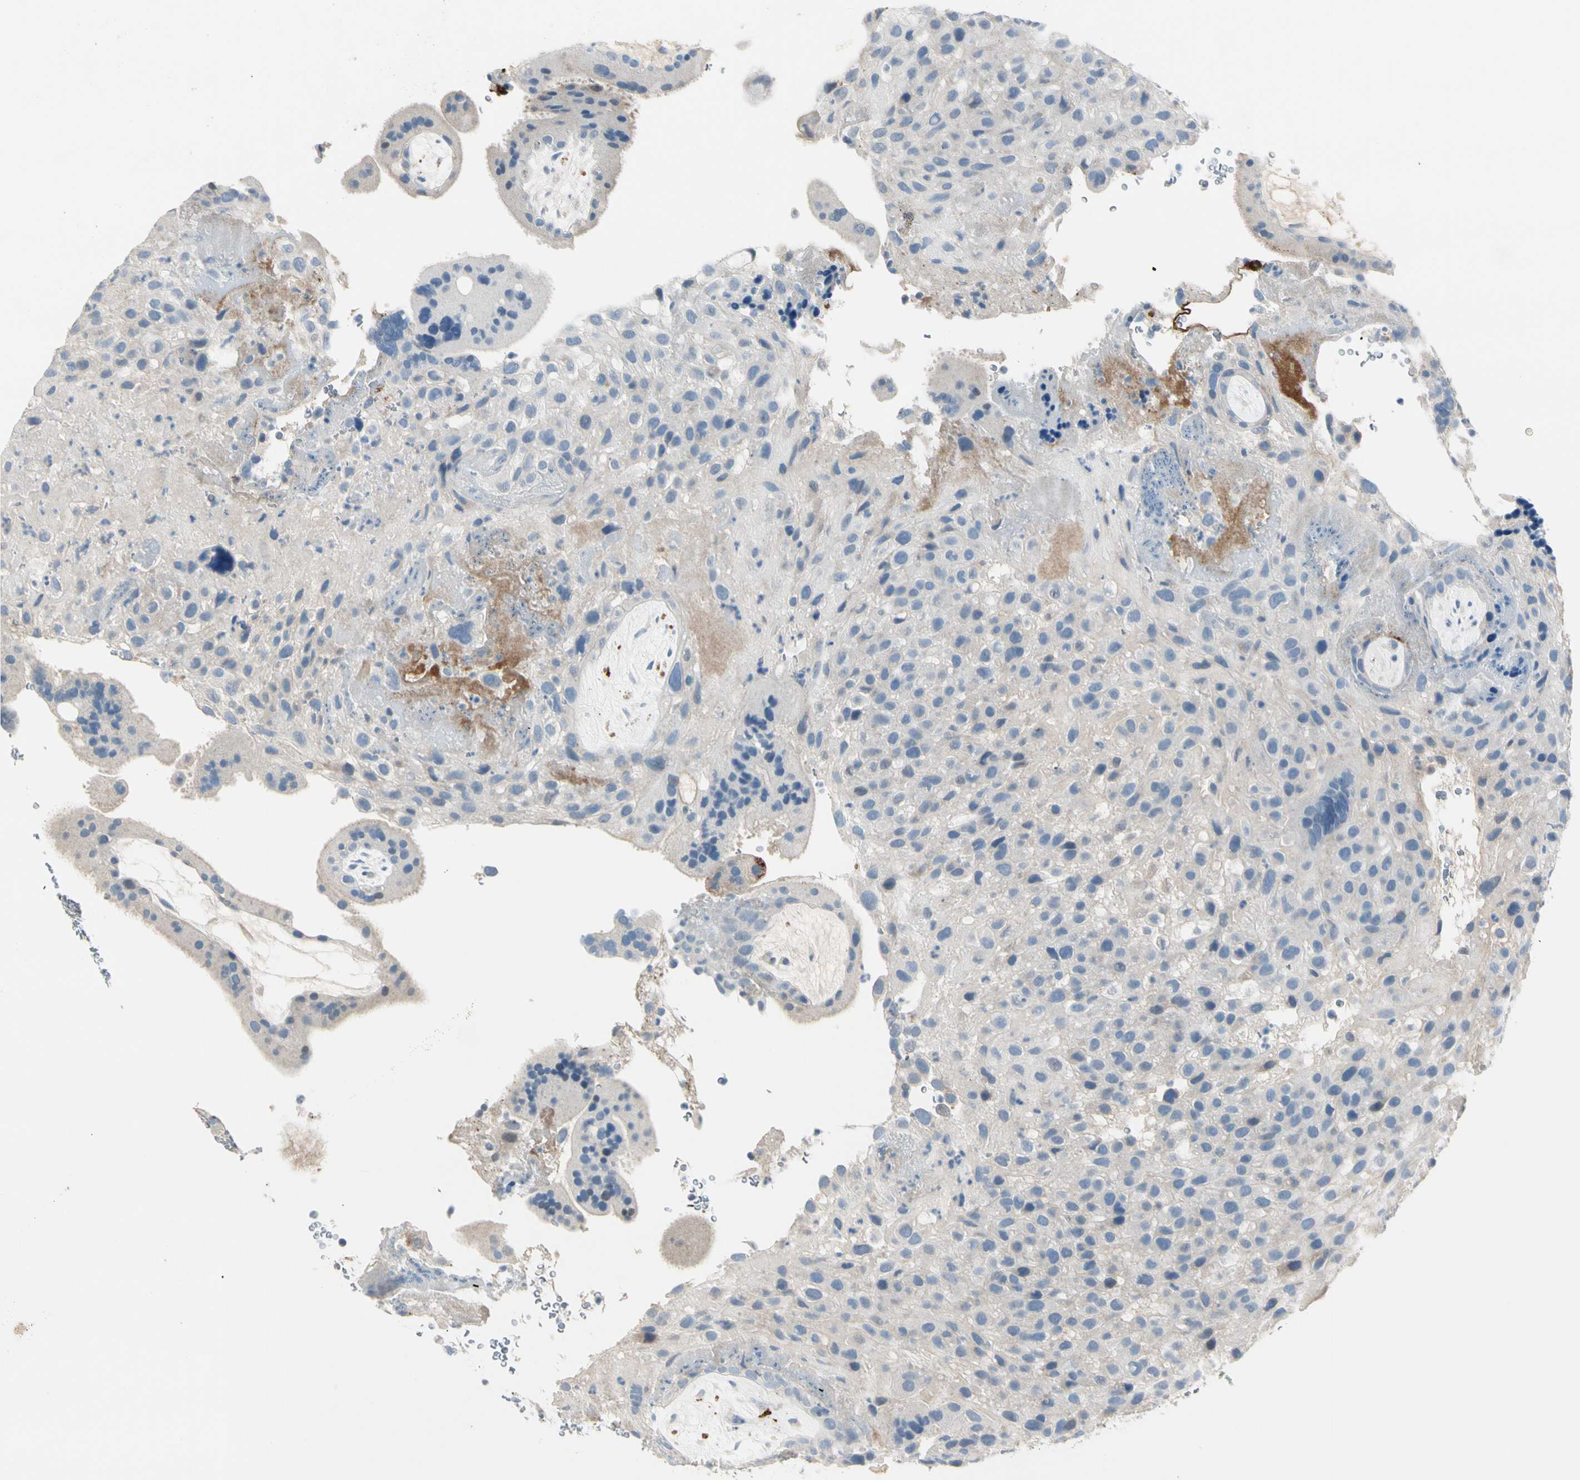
{"staining": {"intensity": "negative", "quantity": "none", "location": "none"}, "tissue": "placenta", "cell_type": "Decidual cells", "image_type": "normal", "snomed": [{"axis": "morphology", "description": "Normal tissue, NOS"}, {"axis": "topography", "description": "Placenta"}], "caption": "Human placenta stained for a protein using immunohistochemistry (IHC) demonstrates no staining in decidual cells.", "gene": "SERPIND1", "patient": {"sex": "female", "age": 19}}